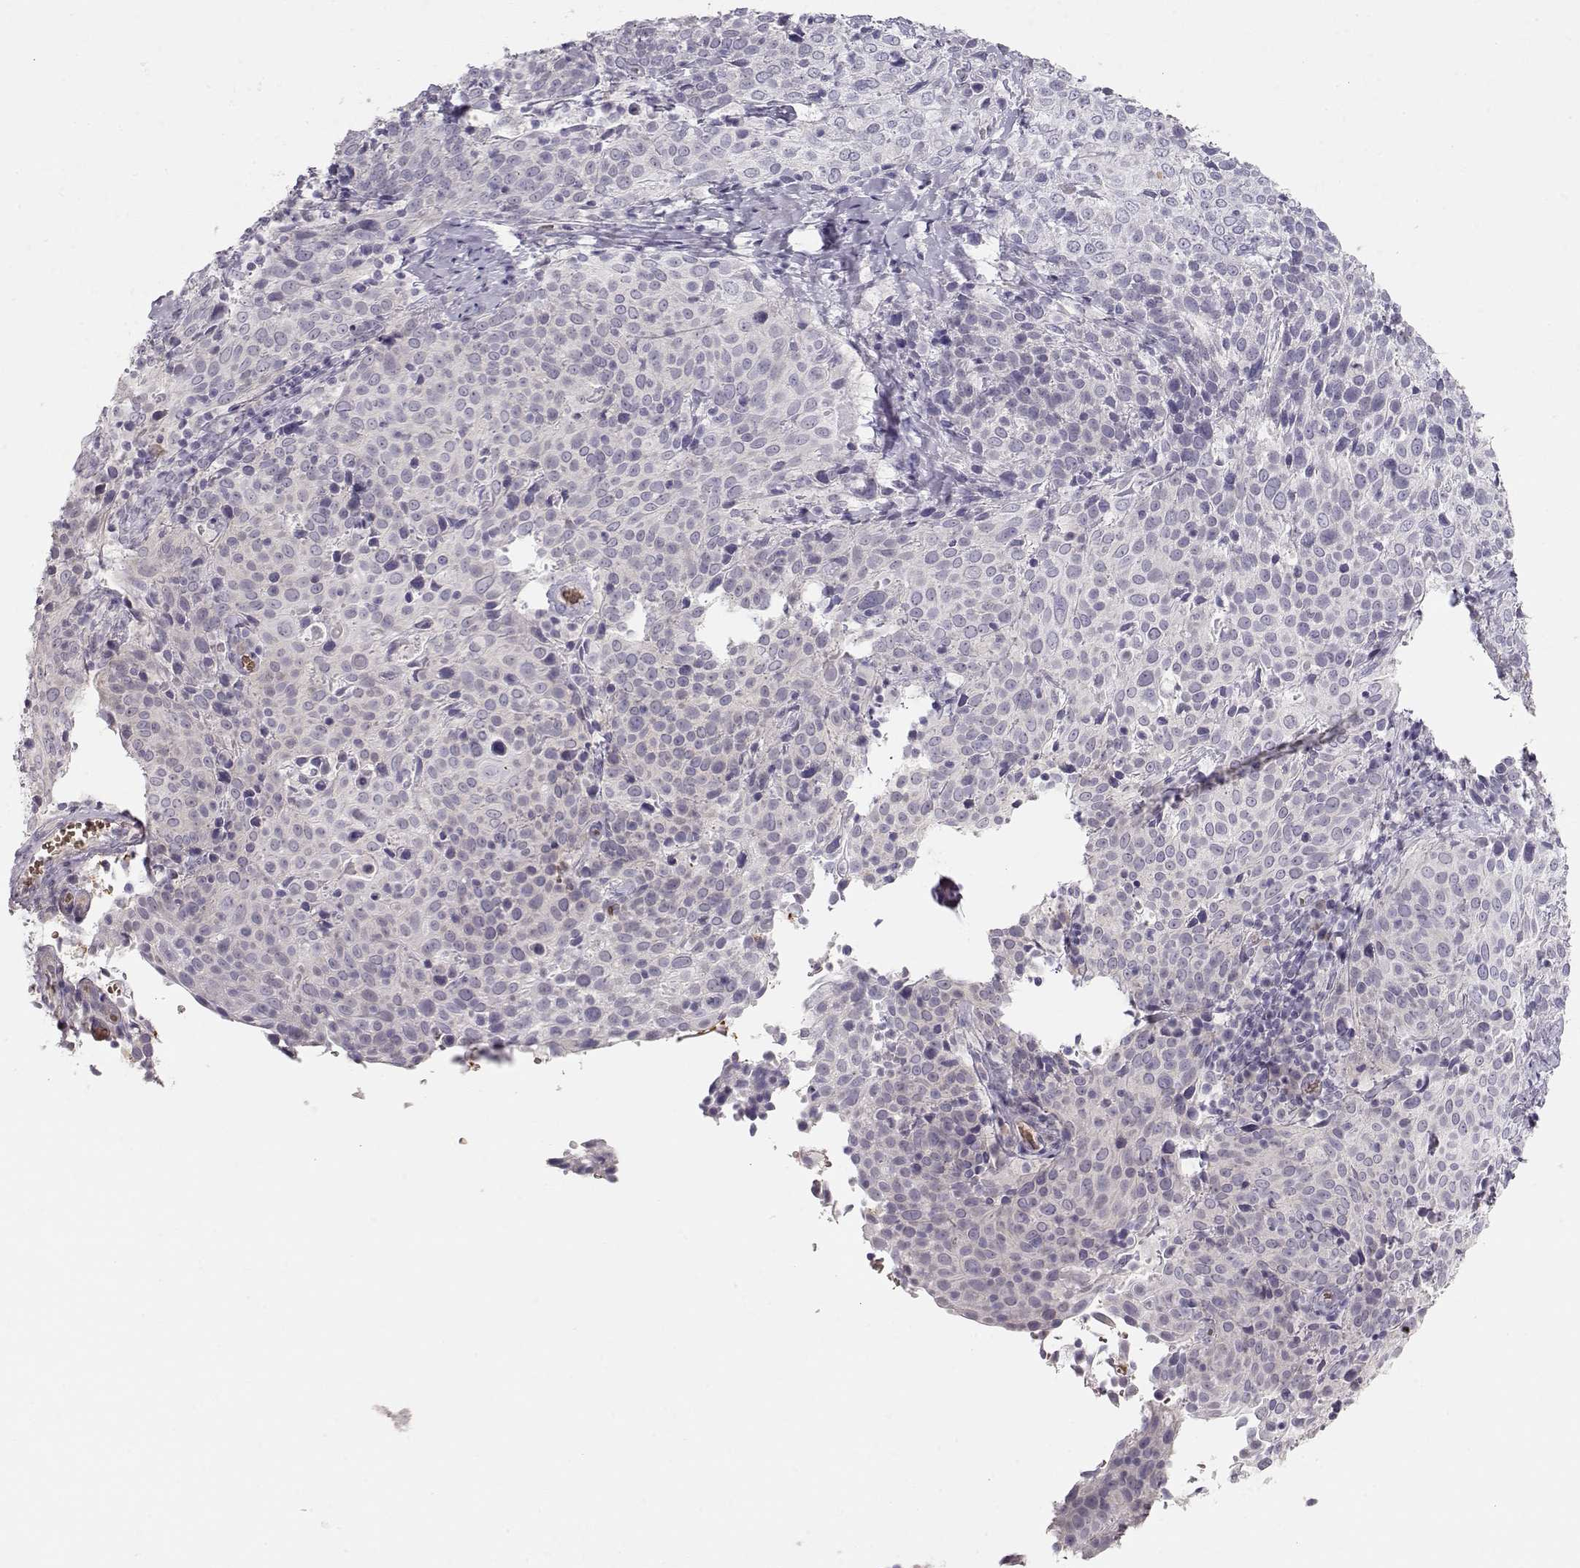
{"staining": {"intensity": "negative", "quantity": "none", "location": "none"}, "tissue": "cervical cancer", "cell_type": "Tumor cells", "image_type": "cancer", "snomed": [{"axis": "morphology", "description": "Squamous cell carcinoma, NOS"}, {"axis": "topography", "description": "Cervix"}], "caption": "Immunohistochemistry (IHC) of squamous cell carcinoma (cervical) demonstrates no staining in tumor cells.", "gene": "TTC26", "patient": {"sex": "female", "age": 61}}